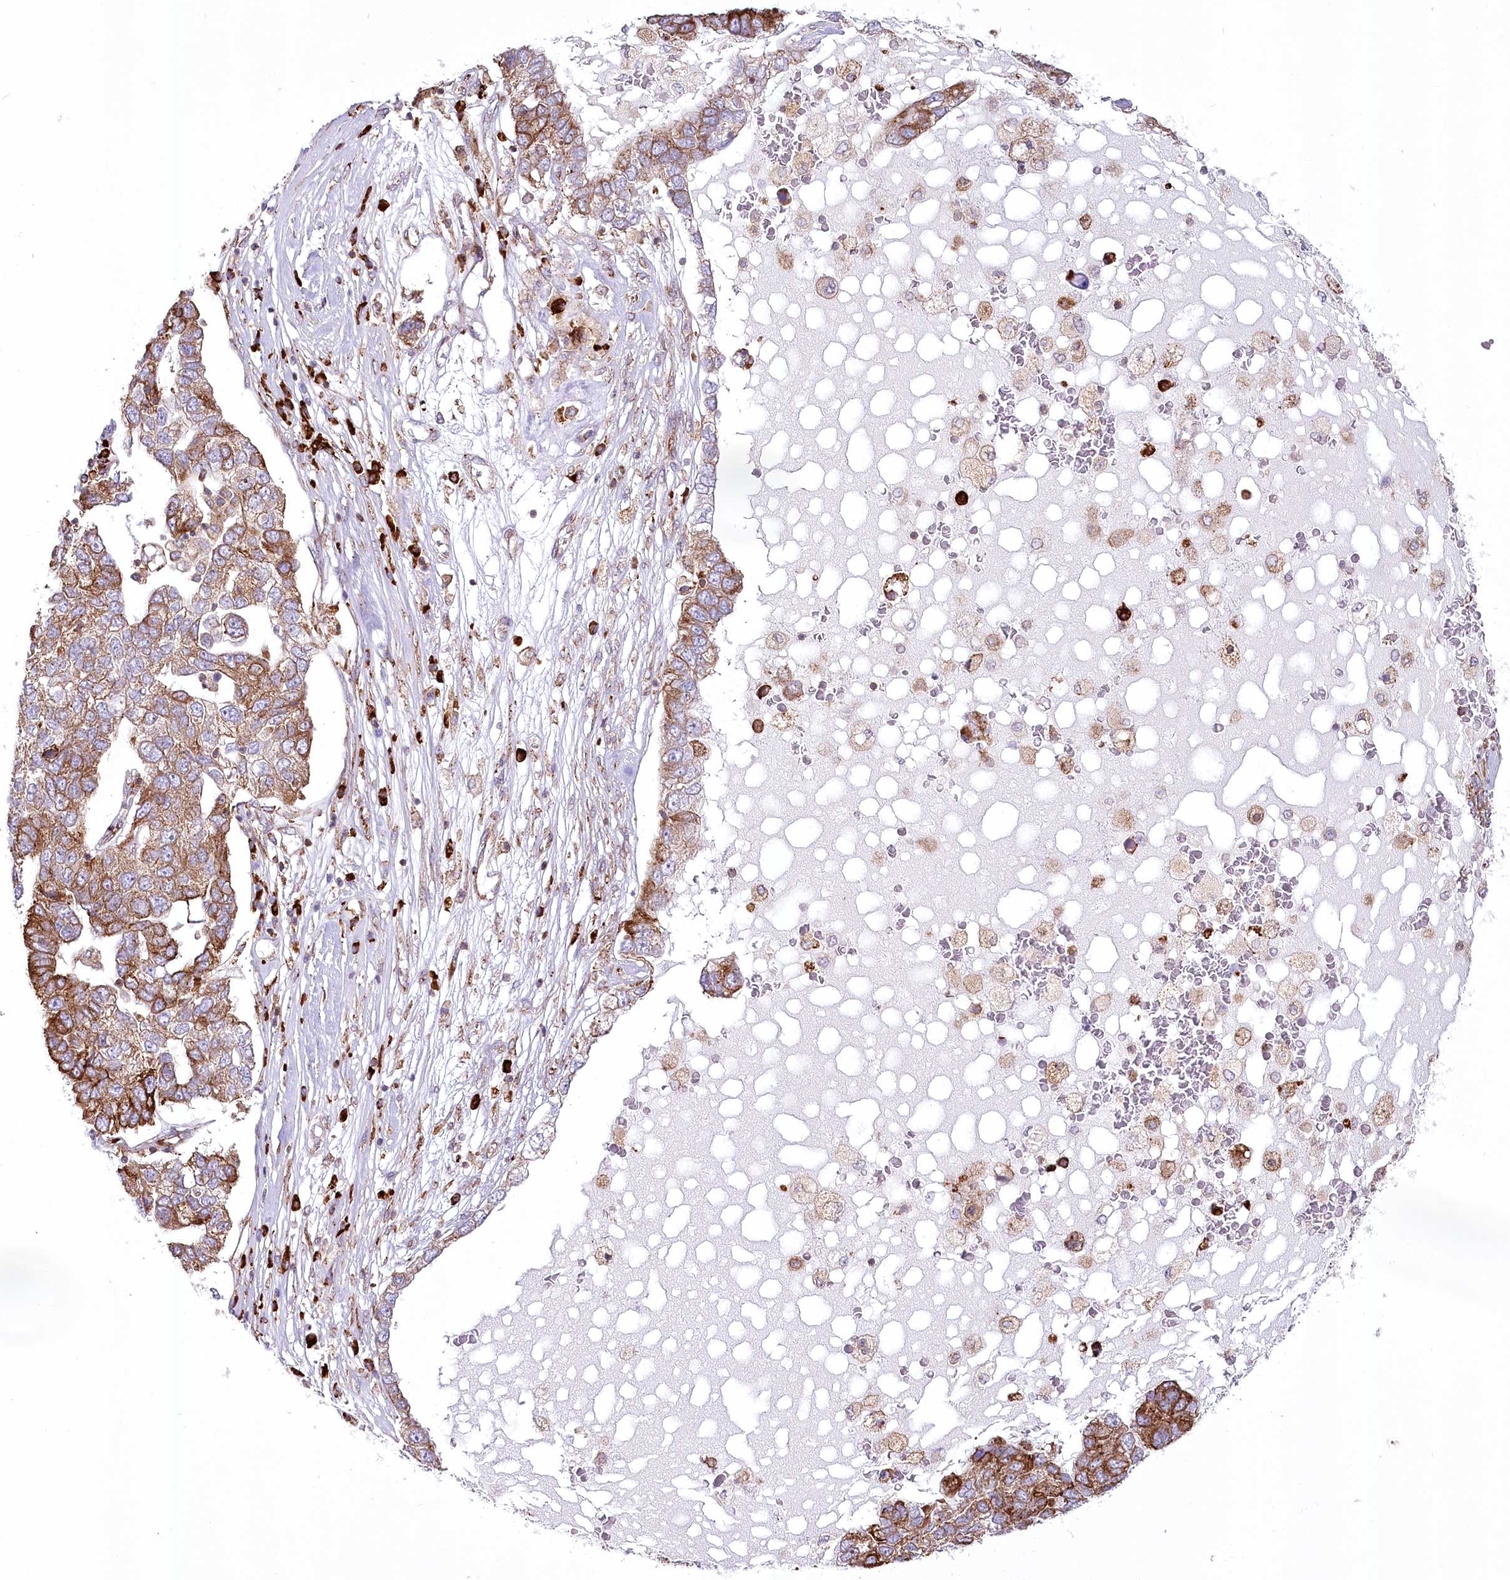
{"staining": {"intensity": "moderate", "quantity": "25%-75%", "location": "cytoplasmic/membranous"}, "tissue": "pancreatic cancer", "cell_type": "Tumor cells", "image_type": "cancer", "snomed": [{"axis": "morphology", "description": "Adenocarcinoma, NOS"}, {"axis": "topography", "description": "Pancreas"}], "caption": "High-magnification brightfield microscopy of adenocarcinoma (pancreatic) stained with DAB (3,3'-diaminobenzidine) (brown) and counterstained with hematoxylin (blue). tumor cells exhibit moderate cytoplasmic/membranous expression is seen in about25%-75% of cells. Immunohistochemistry stains the protein in brown and the nuclei are stained blue.", "gene": "POGLUT1", "patient": {"sex": "female", "age": 61}}